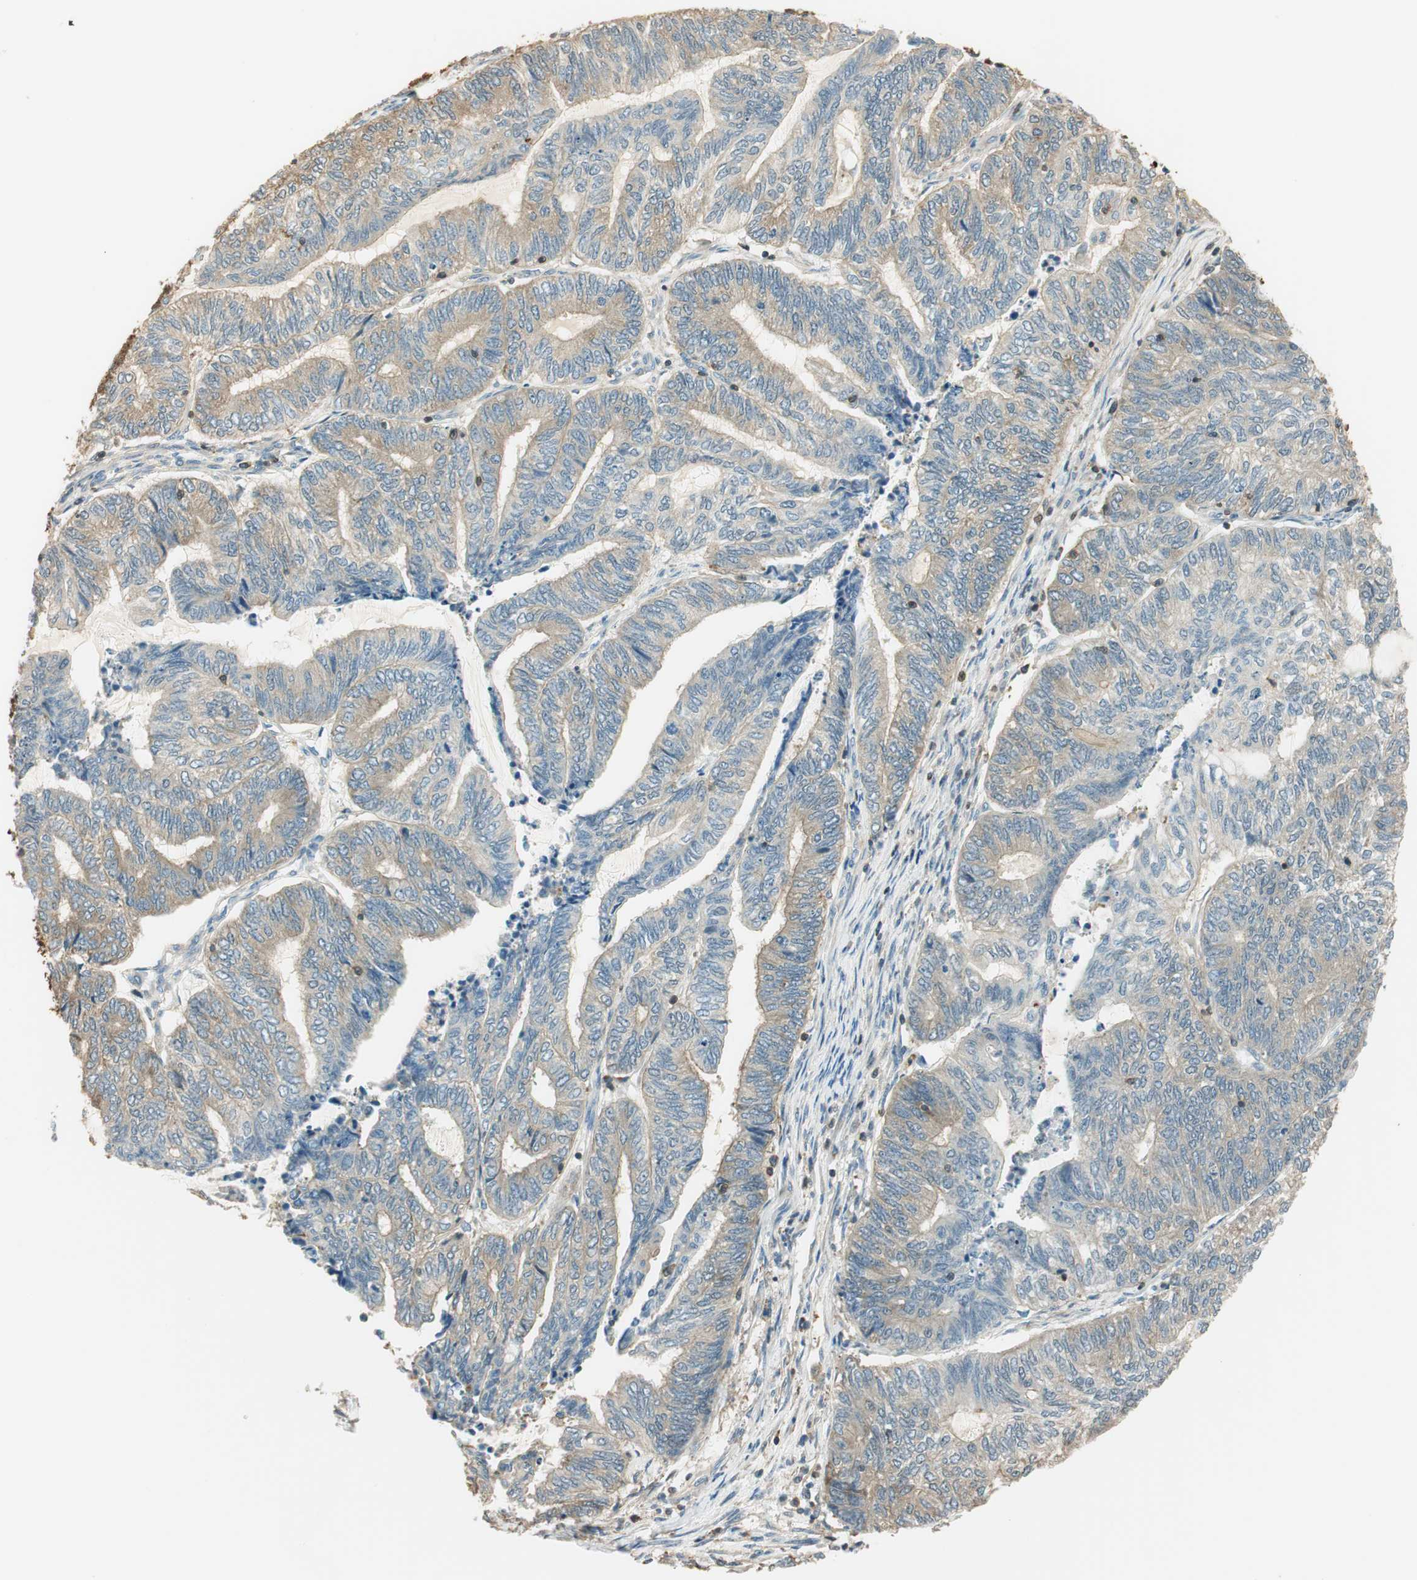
{"staining": {"intensity": "moderate", "quantity": "25%-75%", "location": "cytoplasmic/membranous"}, "tissue": "endometrial cancer", "cell_type": "Tumor cells", "image_type": "cancer", "snomed": [{"axis": "morphology", "description": "Adenocarcinoma, NOS"}, {"axis": "topography", "description": "Uterus"}, {"axis": "topography", "description": "Endometrium"}], "caption": "Tumor cells reveal medium levels of moderate cytoplasmic/membranous expression in about 25%-75% of cells in human endometrial cancer (adenocarcinoma).", "gene": "PI4K2B", "patient": {"sex": "female", "age": 70}}